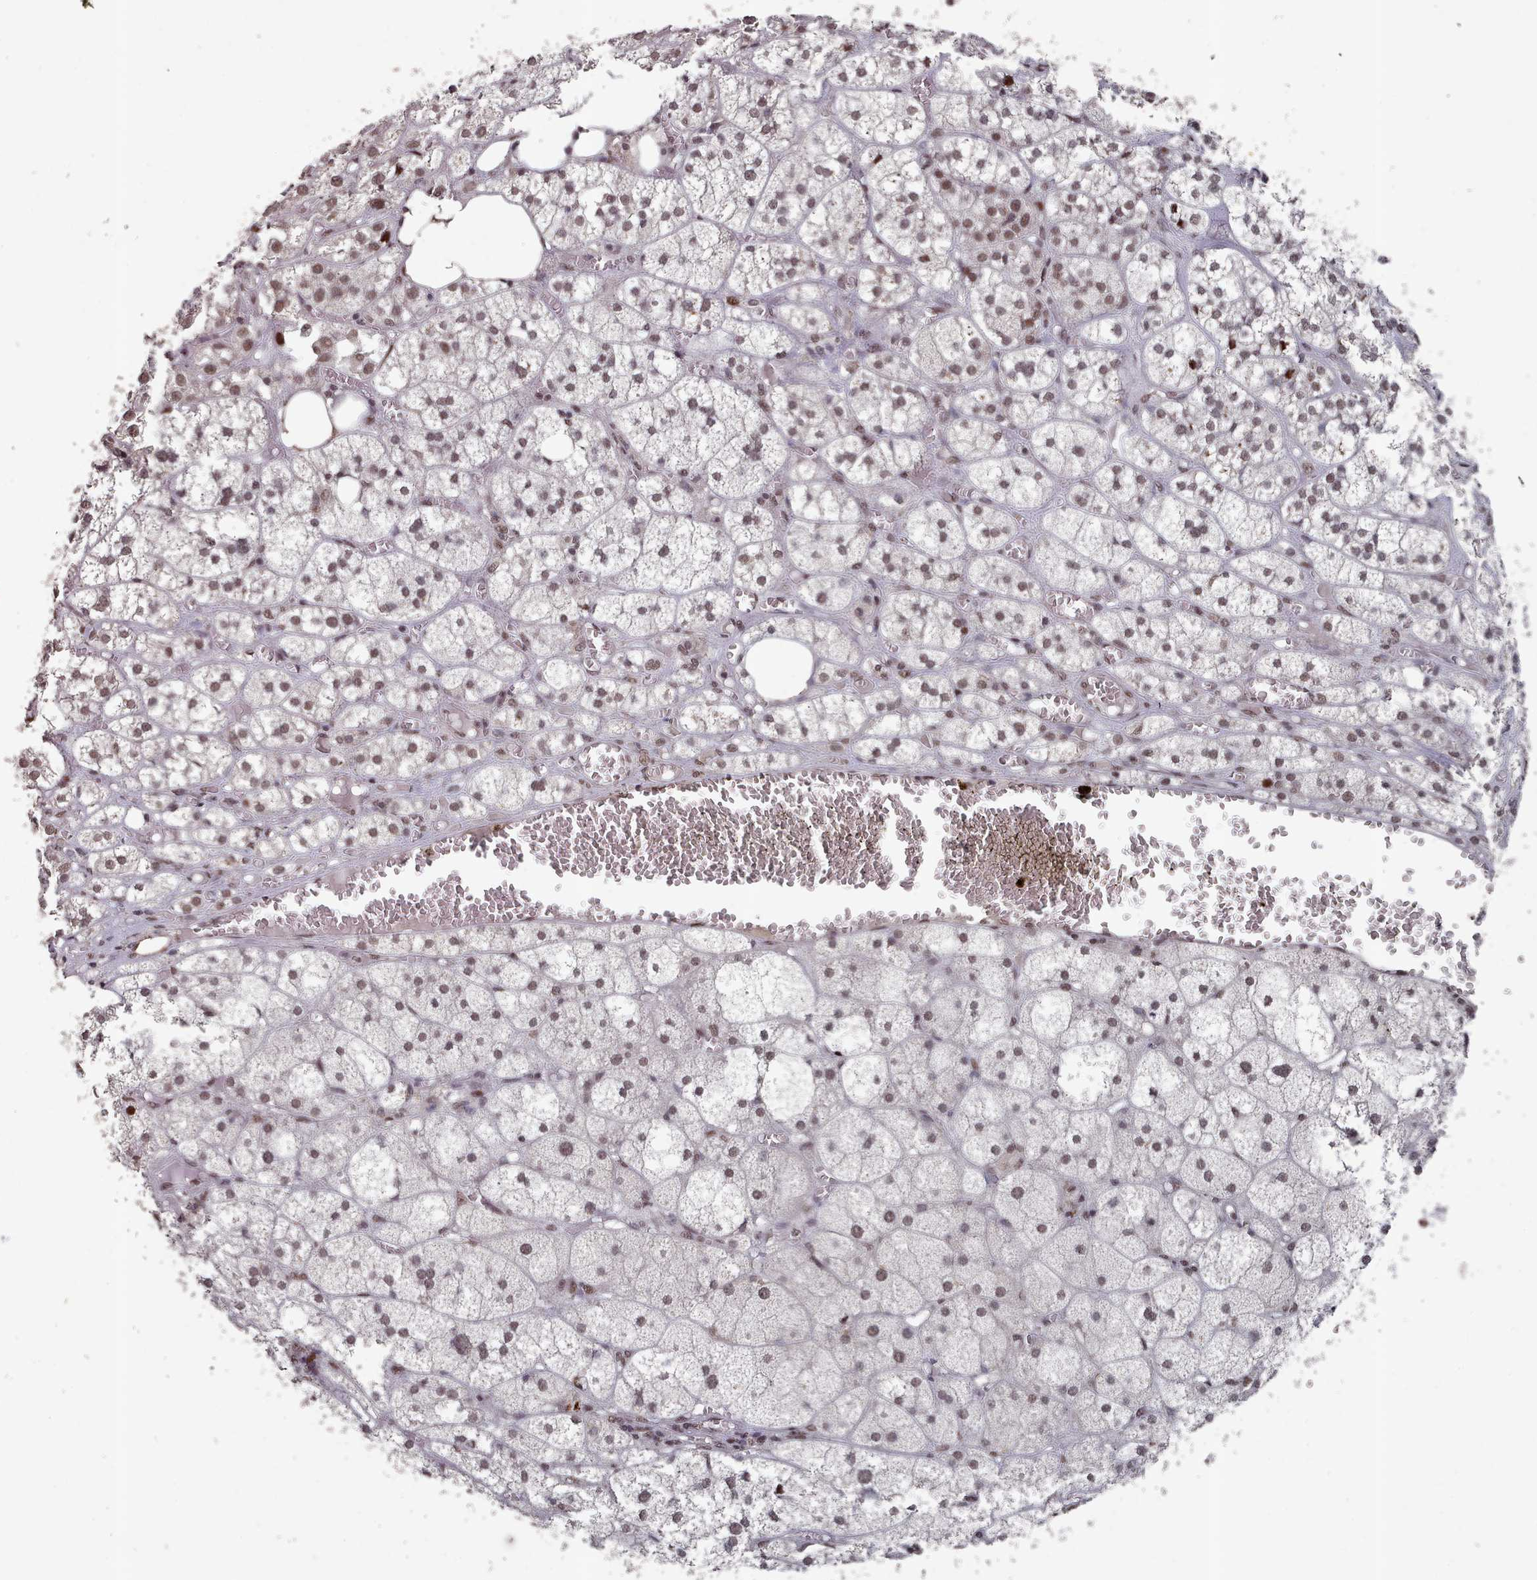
{"staining": {"intensity": "moderate", "quantity": ">75%", "location": "nuclear"}, "tissue": "adrenal gland", "cell_type": "Glandular cells", "image_type": "normal", "snomed": [{"axis": "morphology", "description": "Normal tissue, NOS"}, {"axis": "topography", "description": "Adrenal gland"}], "caption": "The photomicrograph shows immunohistochemical staining of benign adrenal gland. There is moderate nuclear staining is identified in about >75% of glandular cells.", "gene": "PNRC2", "patient": {"sex": "female", "age": 61}}